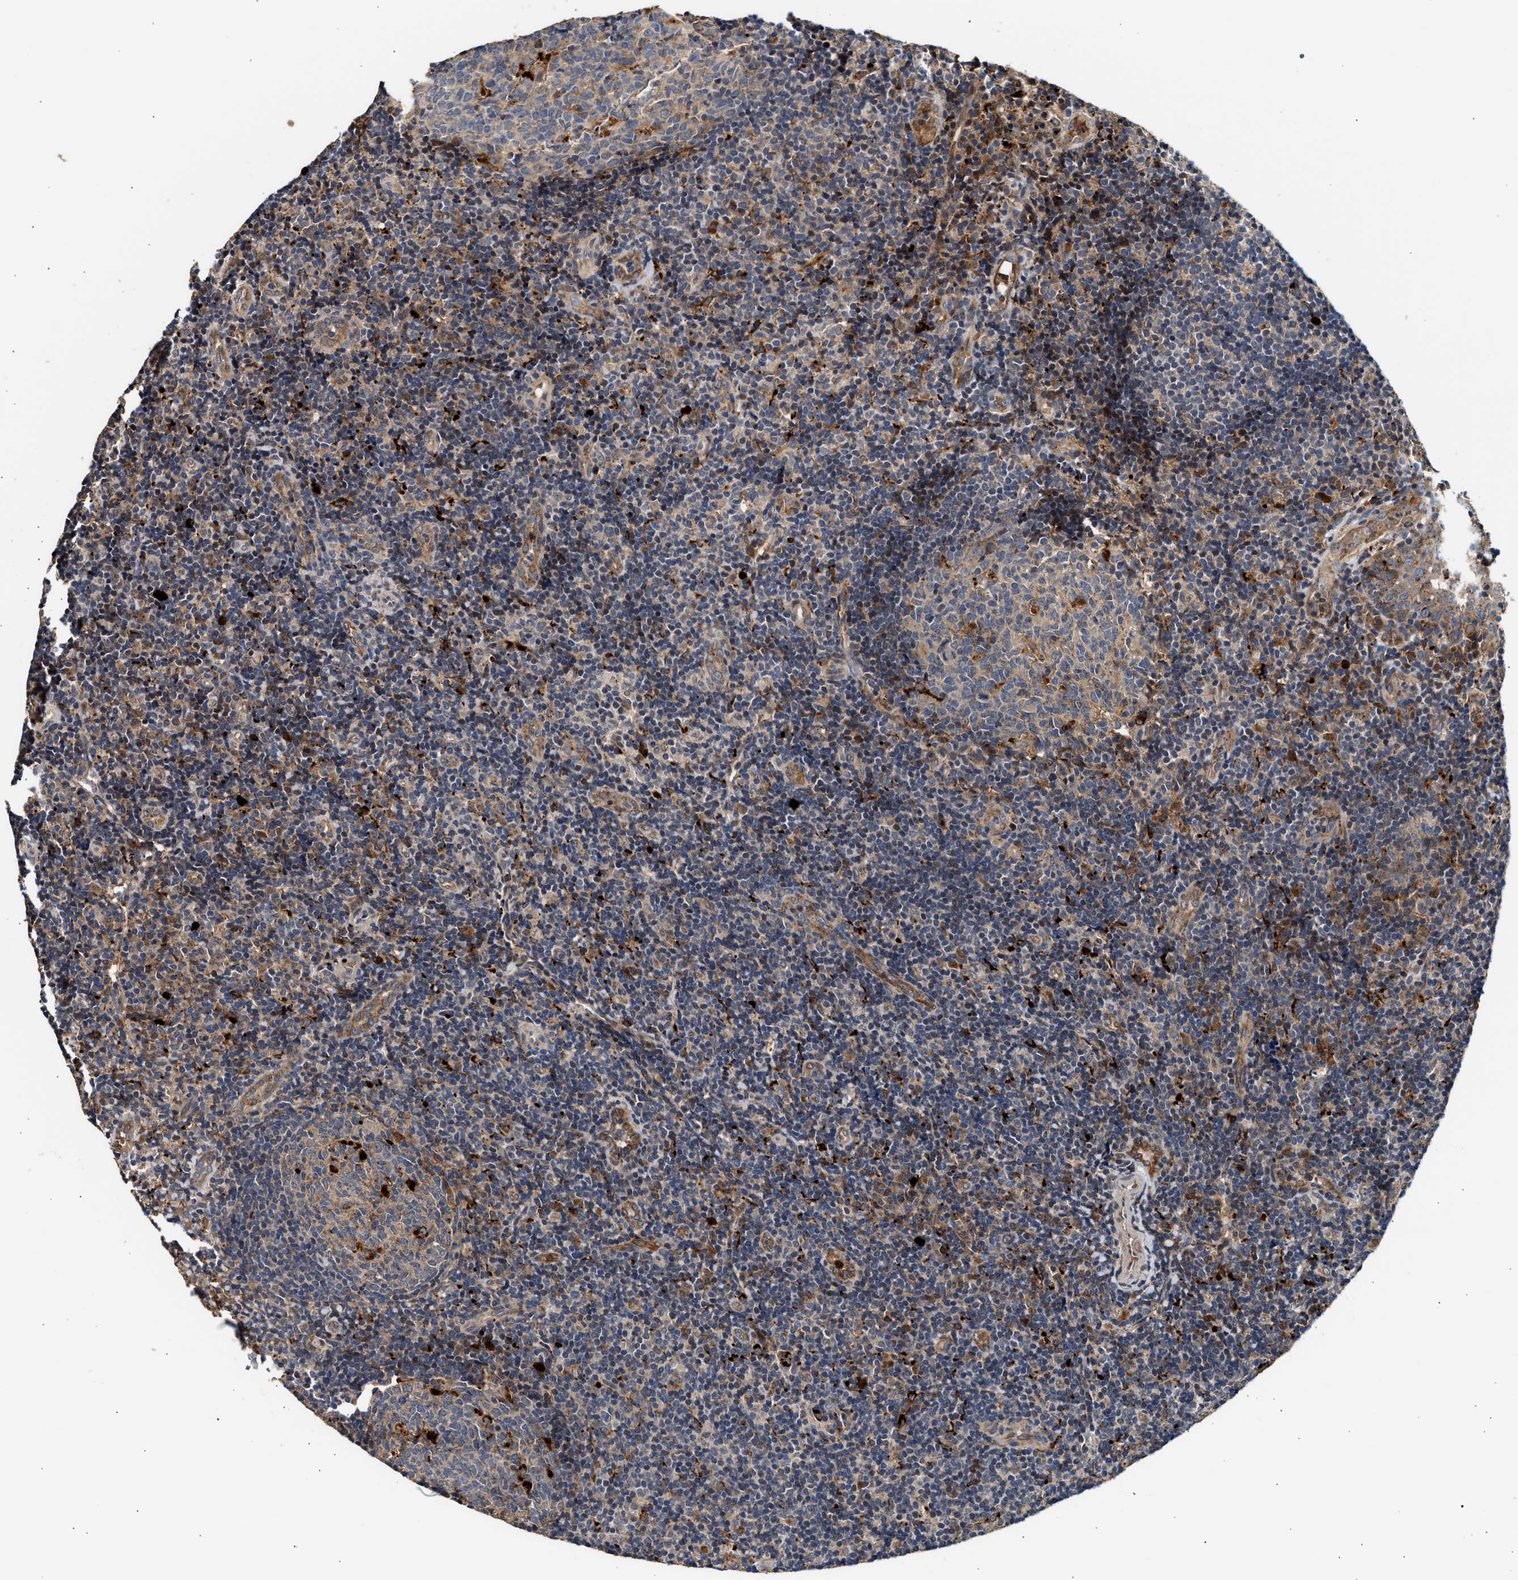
{"staining": {"intensity": "strong", "quantity": "<25%", "location": "cytoplasmic/membranous"}, "tissue": "tonsil", "cell_type": "Germinal center cells", "image_type": "normal", "snomed": [{"axis": "morphology", "description": "Normal tissue, NOS"}, {"axis": "topography", "description": "Tonsil"}], "caption": "The immunohistochemical stain highlights strong cytoplasmic/membranous positivity in germinal center cells of unremarkable tonsil.", "gene": "PLD3", "patient": {"sex": "female", "age": 40}}